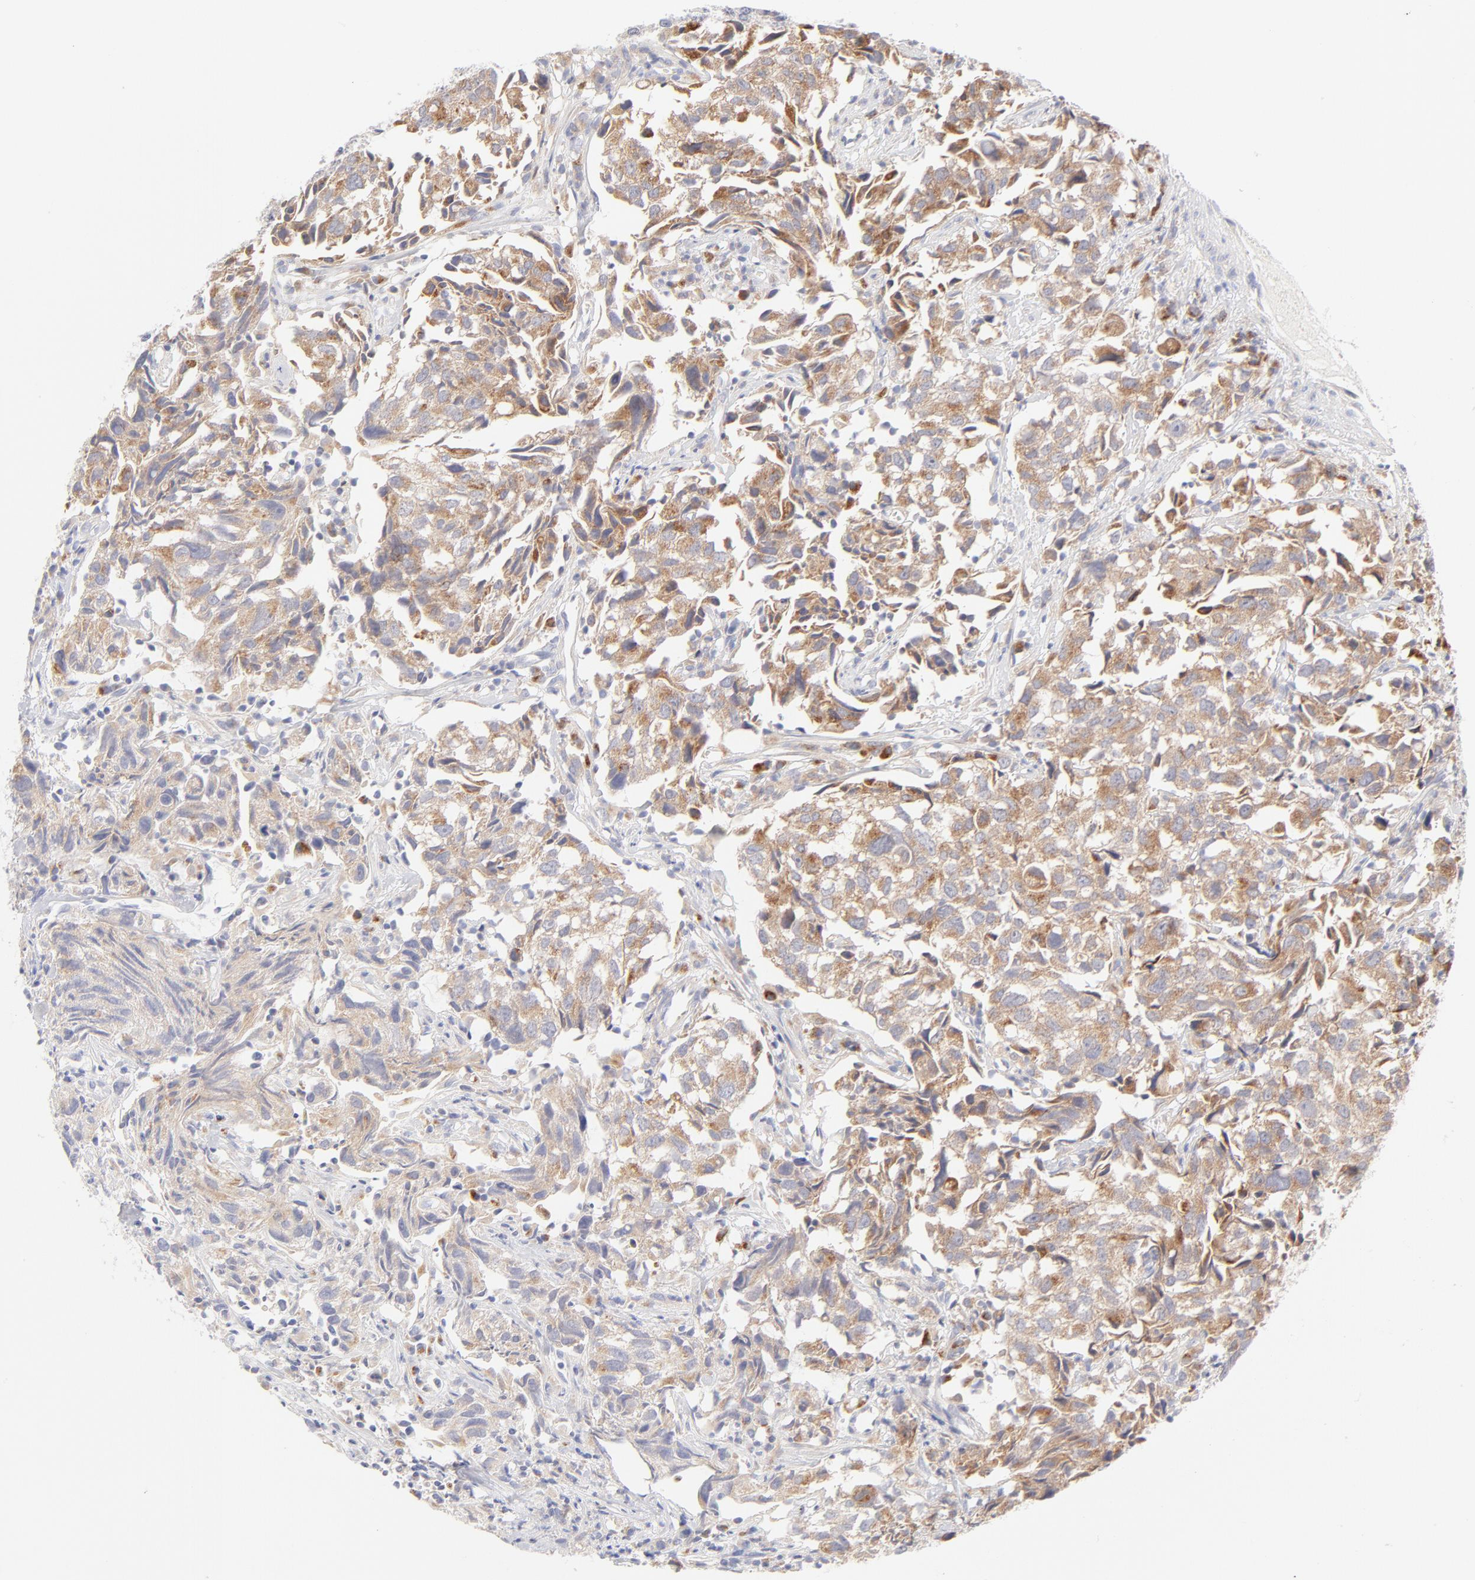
{"staining": {"intensity": "moderate", "quantity": ">75%", "location": "cytoplasmic/membranous"}, "tissue": "urothelial cancer", "cell_type": "Tumor cells", "image_type": "cancer", "snomed": [{"axis": "morphology", "description": "Urothelial carcinoma, High grade"}, {"axis": "topography", "description": "Urinary bladder"}], "caption": "Immunohistochemistry (IHC) of human urothelial cancer demonstrates medium levels of moderate cytoplasmic/membranous positivity in about >75% of tumor cells.", "gene": "RPS6KA1", "patient": {"sex": "female", "age": 75}}